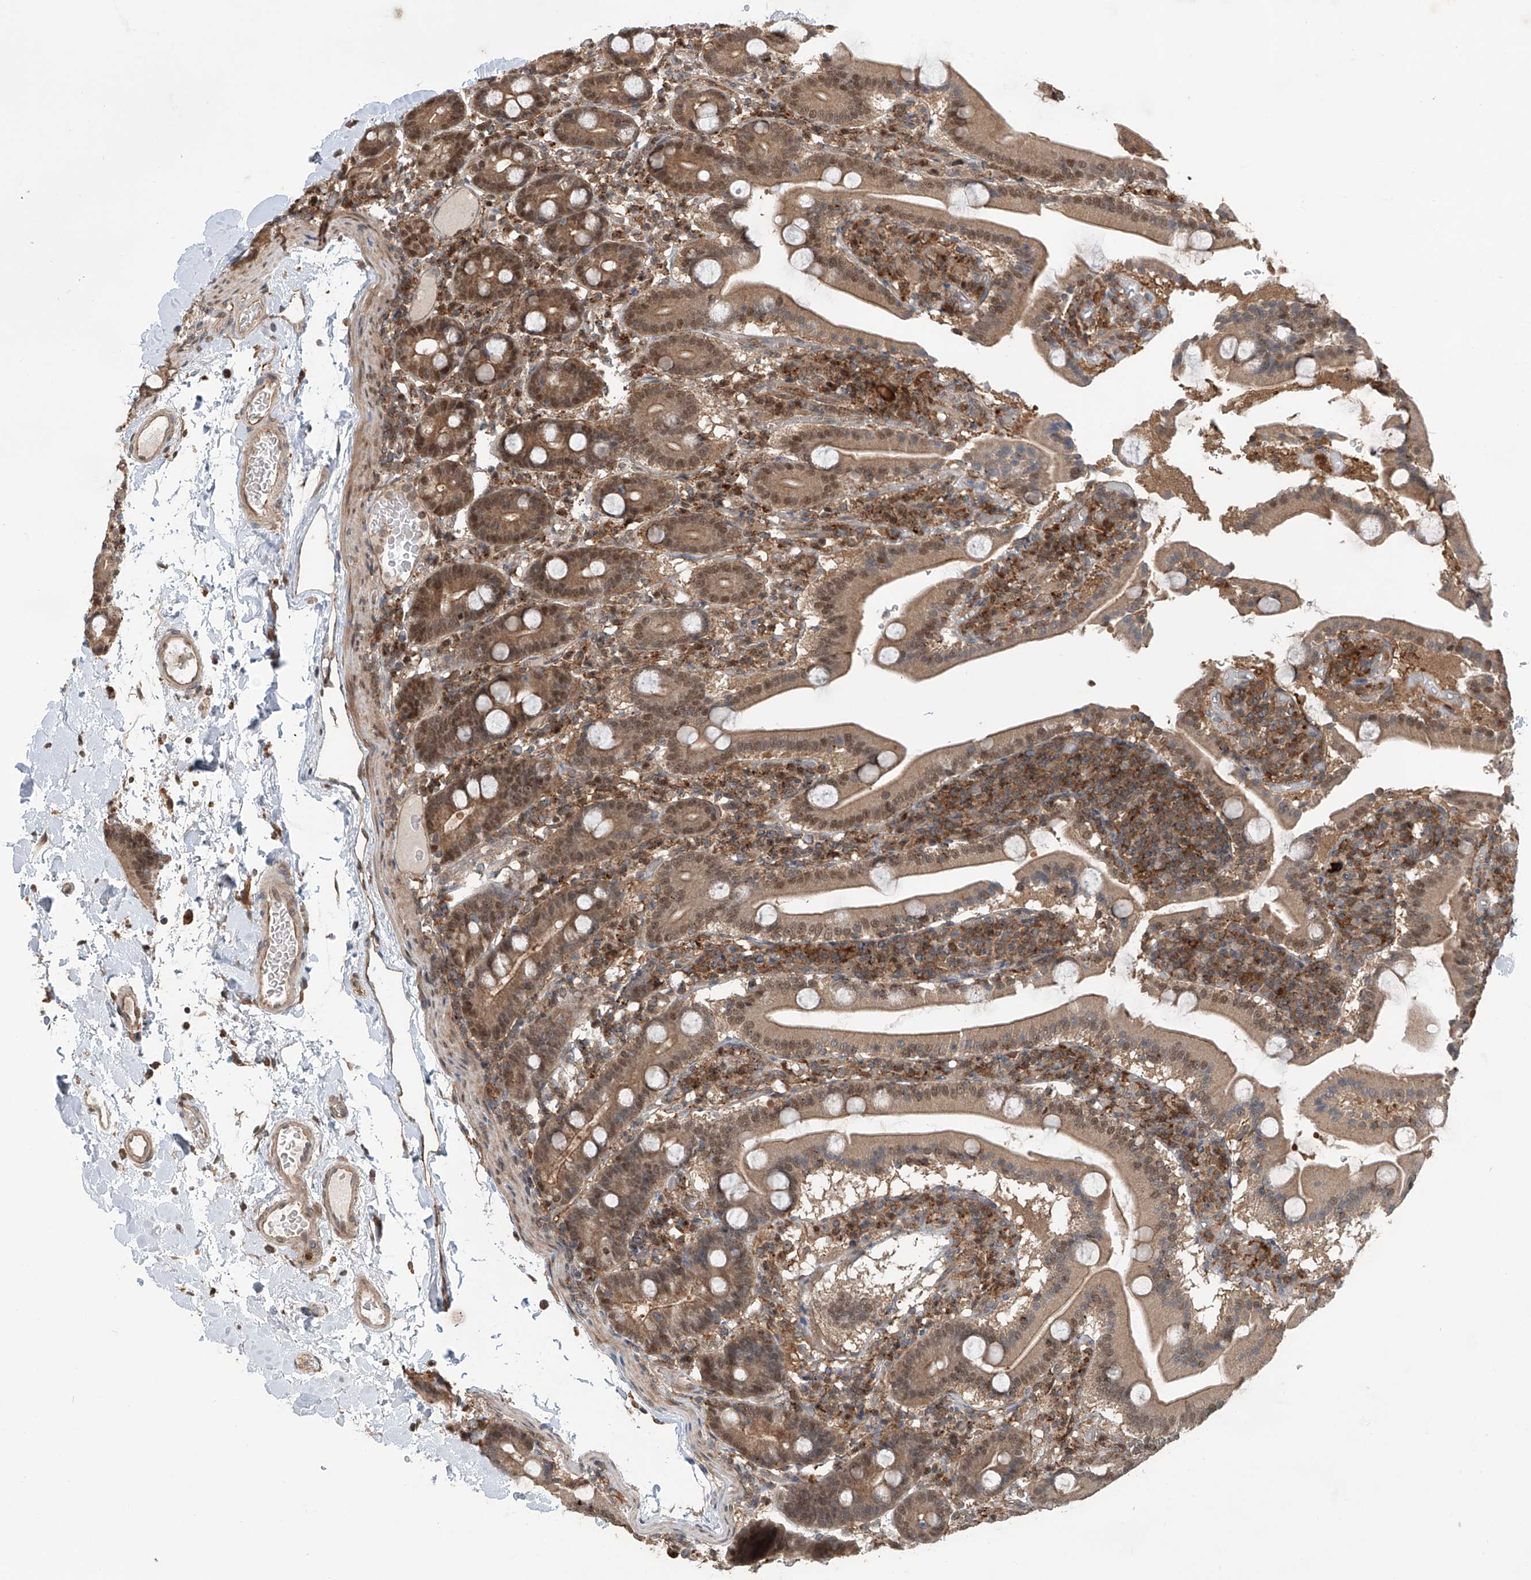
{"staining": {"intensity": "moderate", "quantity": ">75%", "location": "cytoplasmic/membranous,nuclear"}, "tissue": "duodenum", "cell_type": "Glandular cells", "image_type": "normal", "snomed": [{"axis": "morphology", "description": "Normal tissue, NOS"}, {"axis": "topography", "description": "Duodenum"}], "caption": "The immunohistochemical stain labels moderate cytoplasmic/membranous,nuclear expression in glandular cells of benign duodenum. Immunohistochemistry (ihc) stains the protein of interest in brown and the nuclei are stained blue.", "gene": "HOXC8", "patient": {"sex": "male", "age": 55}}